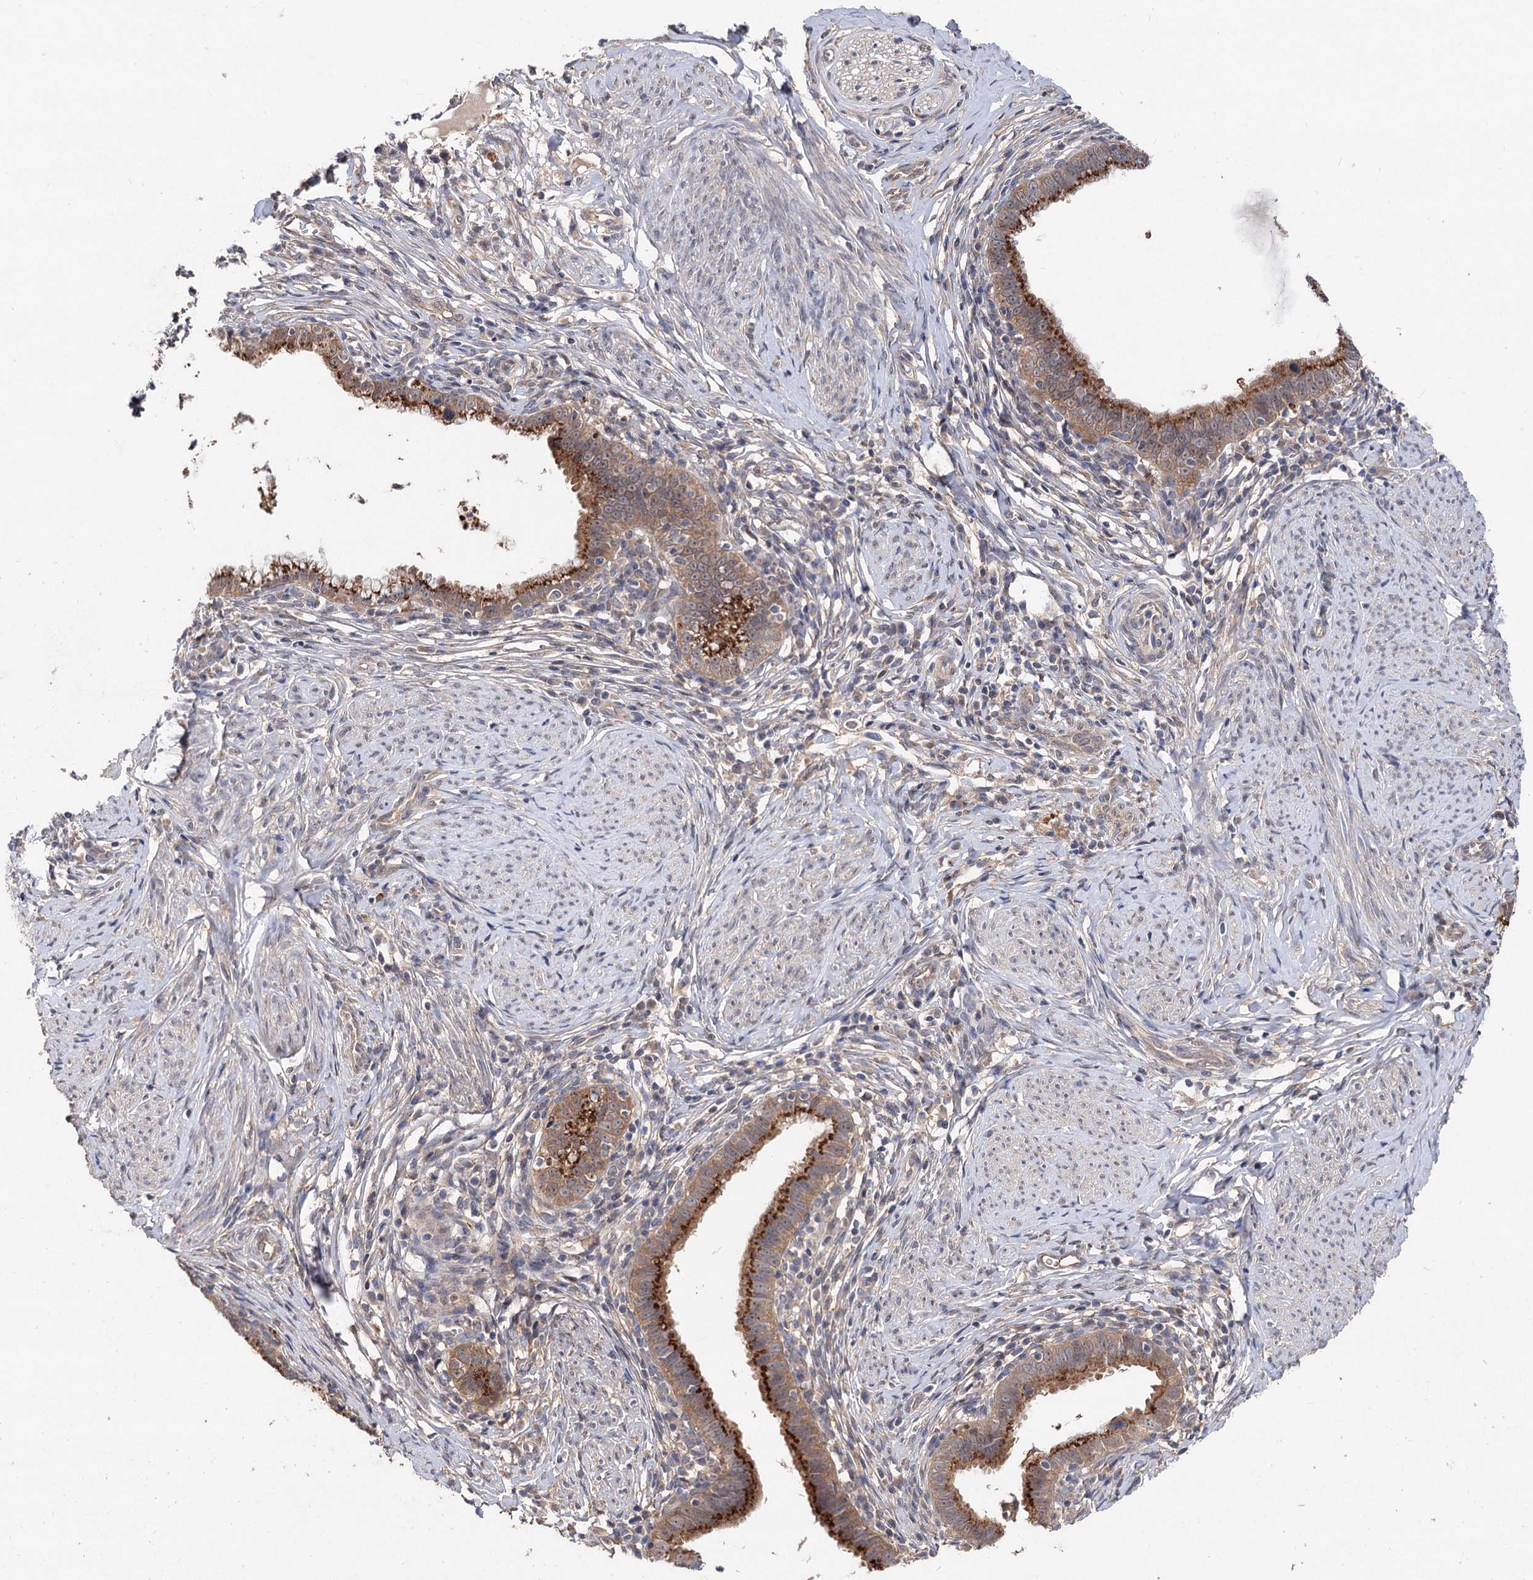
{"staining": {"intensity": "strong", "quantity": ">75%", "location": "cytoplasmic/membranous"}, "tissue": "cervical cancer", "cell_type": "Tumor cells", "image_type": "cancer", "snomed": [{"axis": "morphology", "description": "Adenocarcinoma, NOS"}, {"axis": "topography", "description": "Cervix"}], "caption": "Strong cytoplasmic/membranous protein expression is seen in about >75% of tumor cells in cervical adenocarcinoma.", "gene": "NUDCD2", "patient": {"sex": "female", "age": 36}}